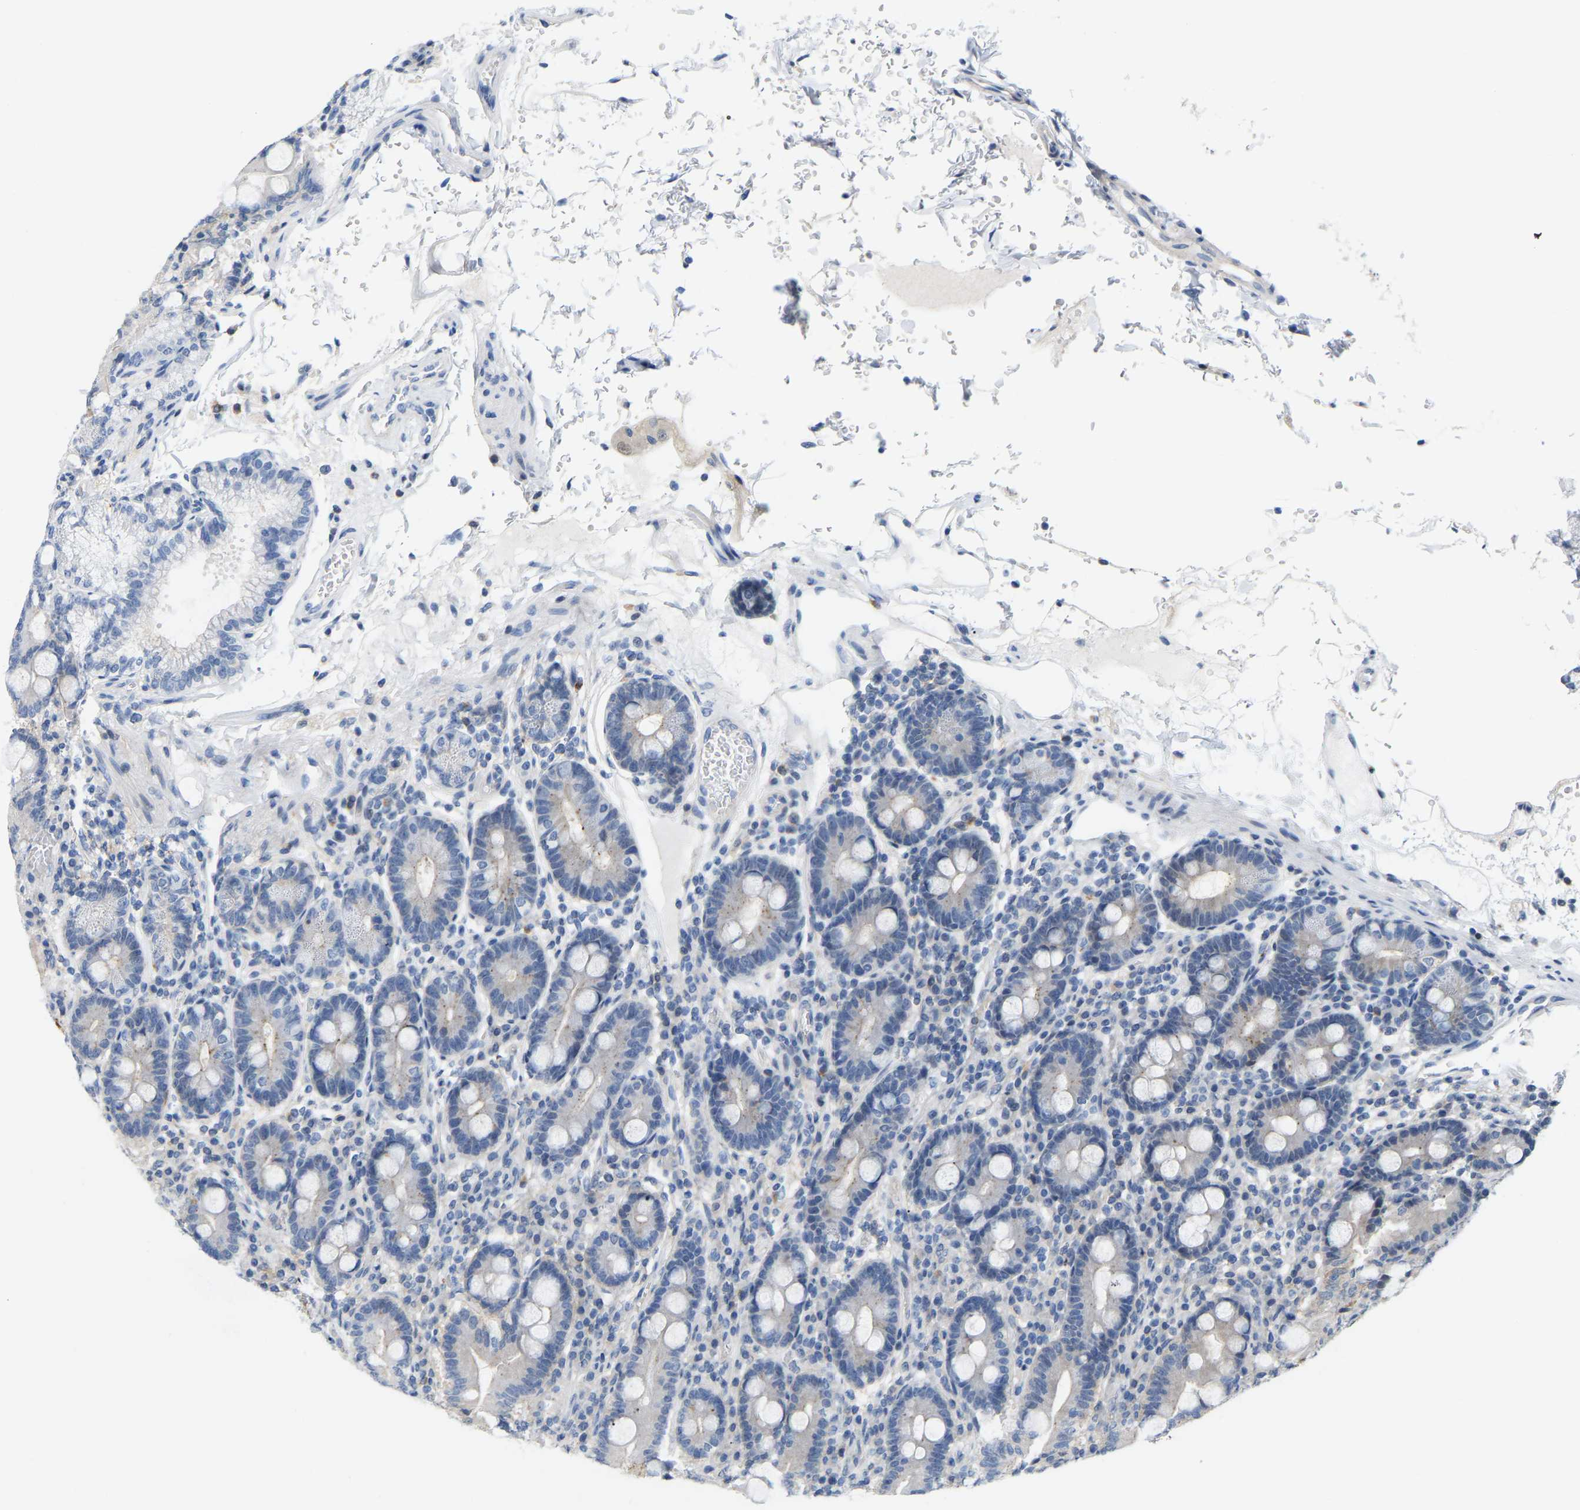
{"staining": {"intensity": "moderate", "quantity": "<25%", "location": "cytoplasmic/membranous"}, "tissue": "duodenum", "cell_type": "Glandular cells", "image_type": "normal", "snomed": [{"axis": "morphology", "description": "Normal tissue, NOS"}, {"axis": "topography", "description": "Duodenum"}], "caption": "Human duodenum stained with a brown dye displays moderate cytoplasmic/membranous positive staining in approximately <25% of glandular cells.", "gene": "ABTB2", "patient": {"sex": "male", "age": 50}}